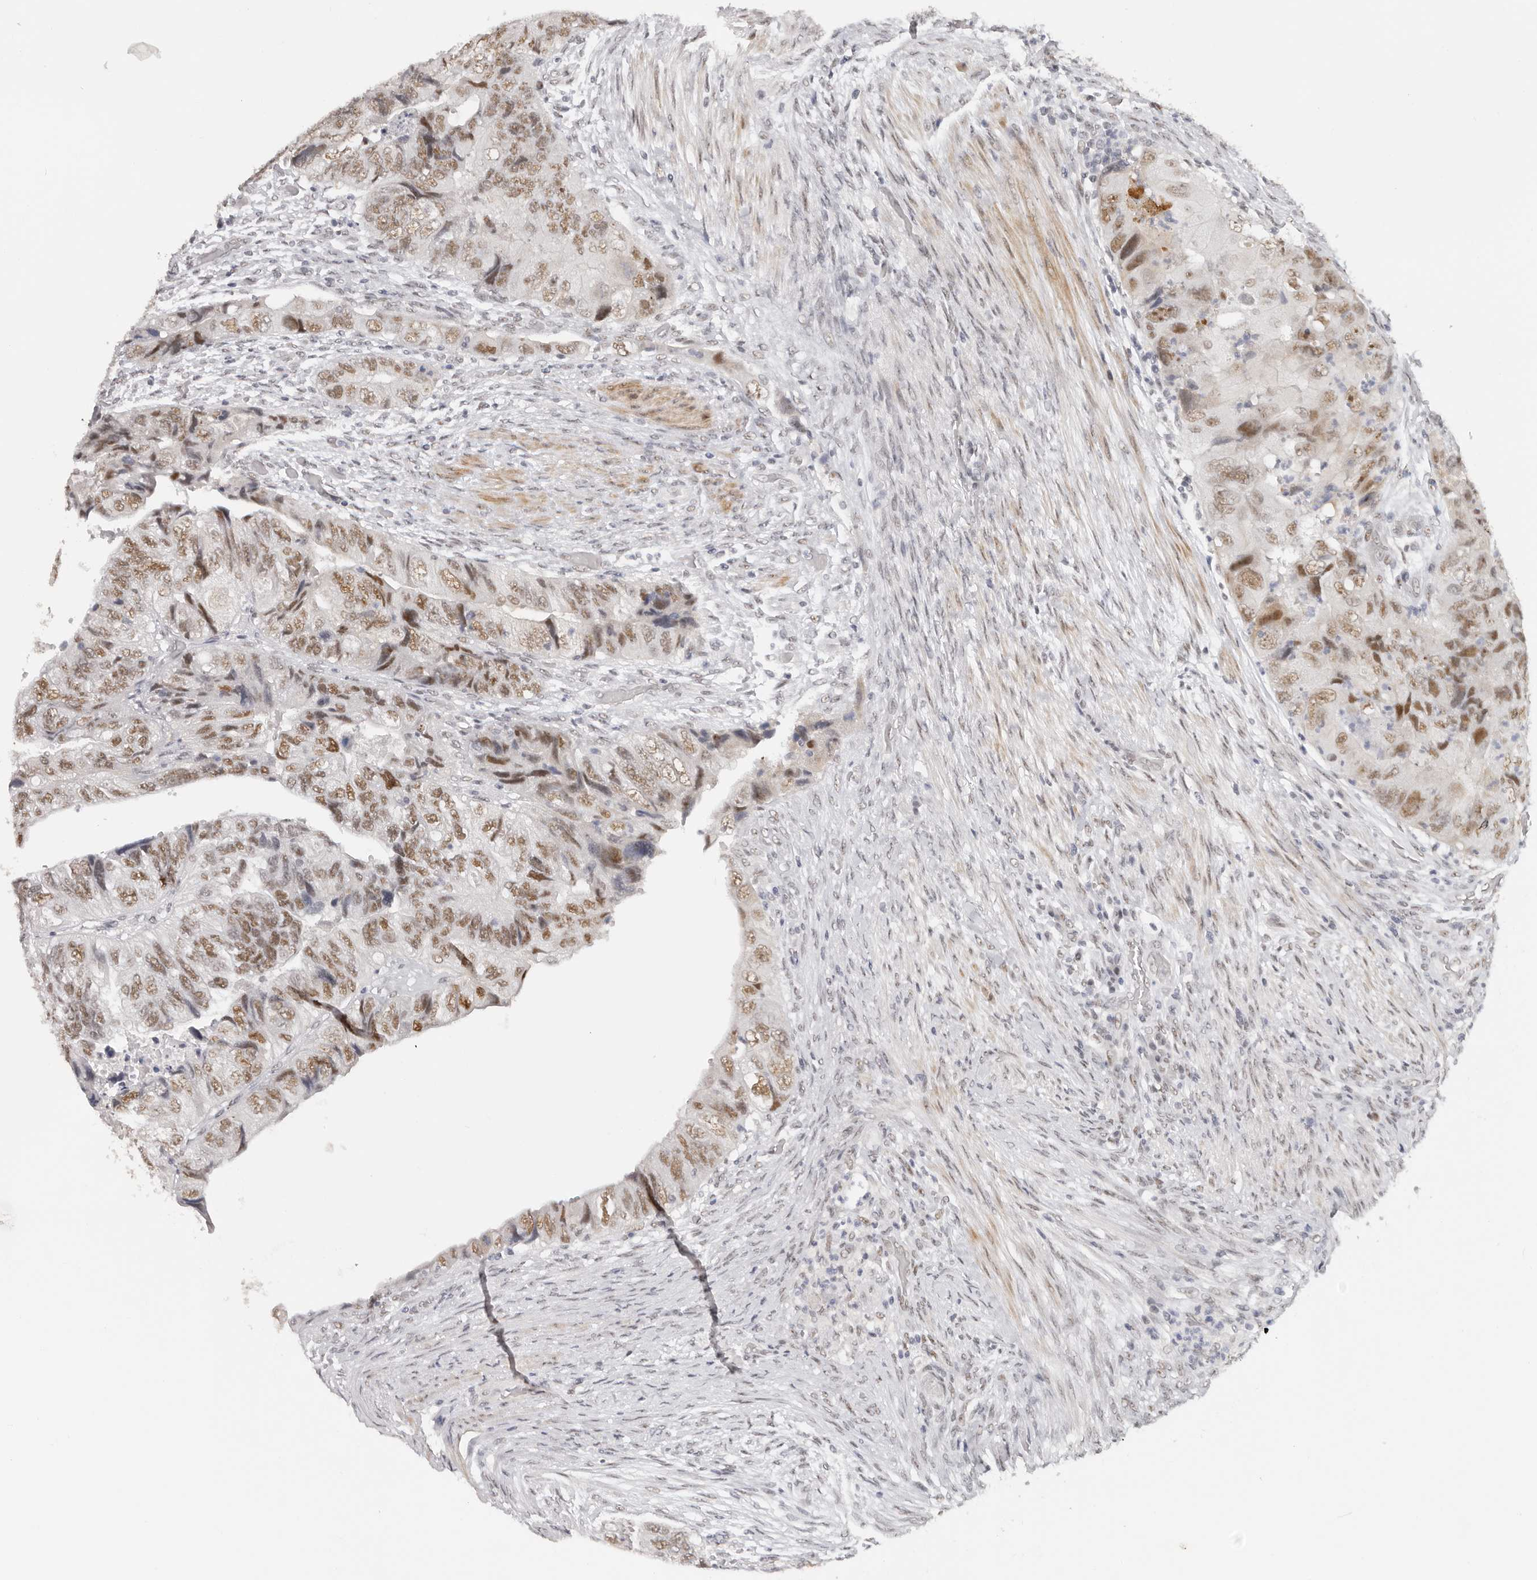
{"staining": {"intensity": "moderate", "quantity": ">75%", "location": "nuclear"}, "tissue": "colorectal cancer", "cell_type": "Tumor cells", "image_type": "cancer", "snomed": [{"axis": "morphology", "description": "Adenocarcinoma, NOS"}, {"axis": "topography", "description": "Rectum"}], "caption": "The photomicrograph shows immunohistochemical staining of colorectal cancer (adenocarcinoma). There is moderate nuclear staining is seen in approximately >75% of tumor cells.", "gene": "LARP7", "patient": {"sex": "male", "age": 63}}